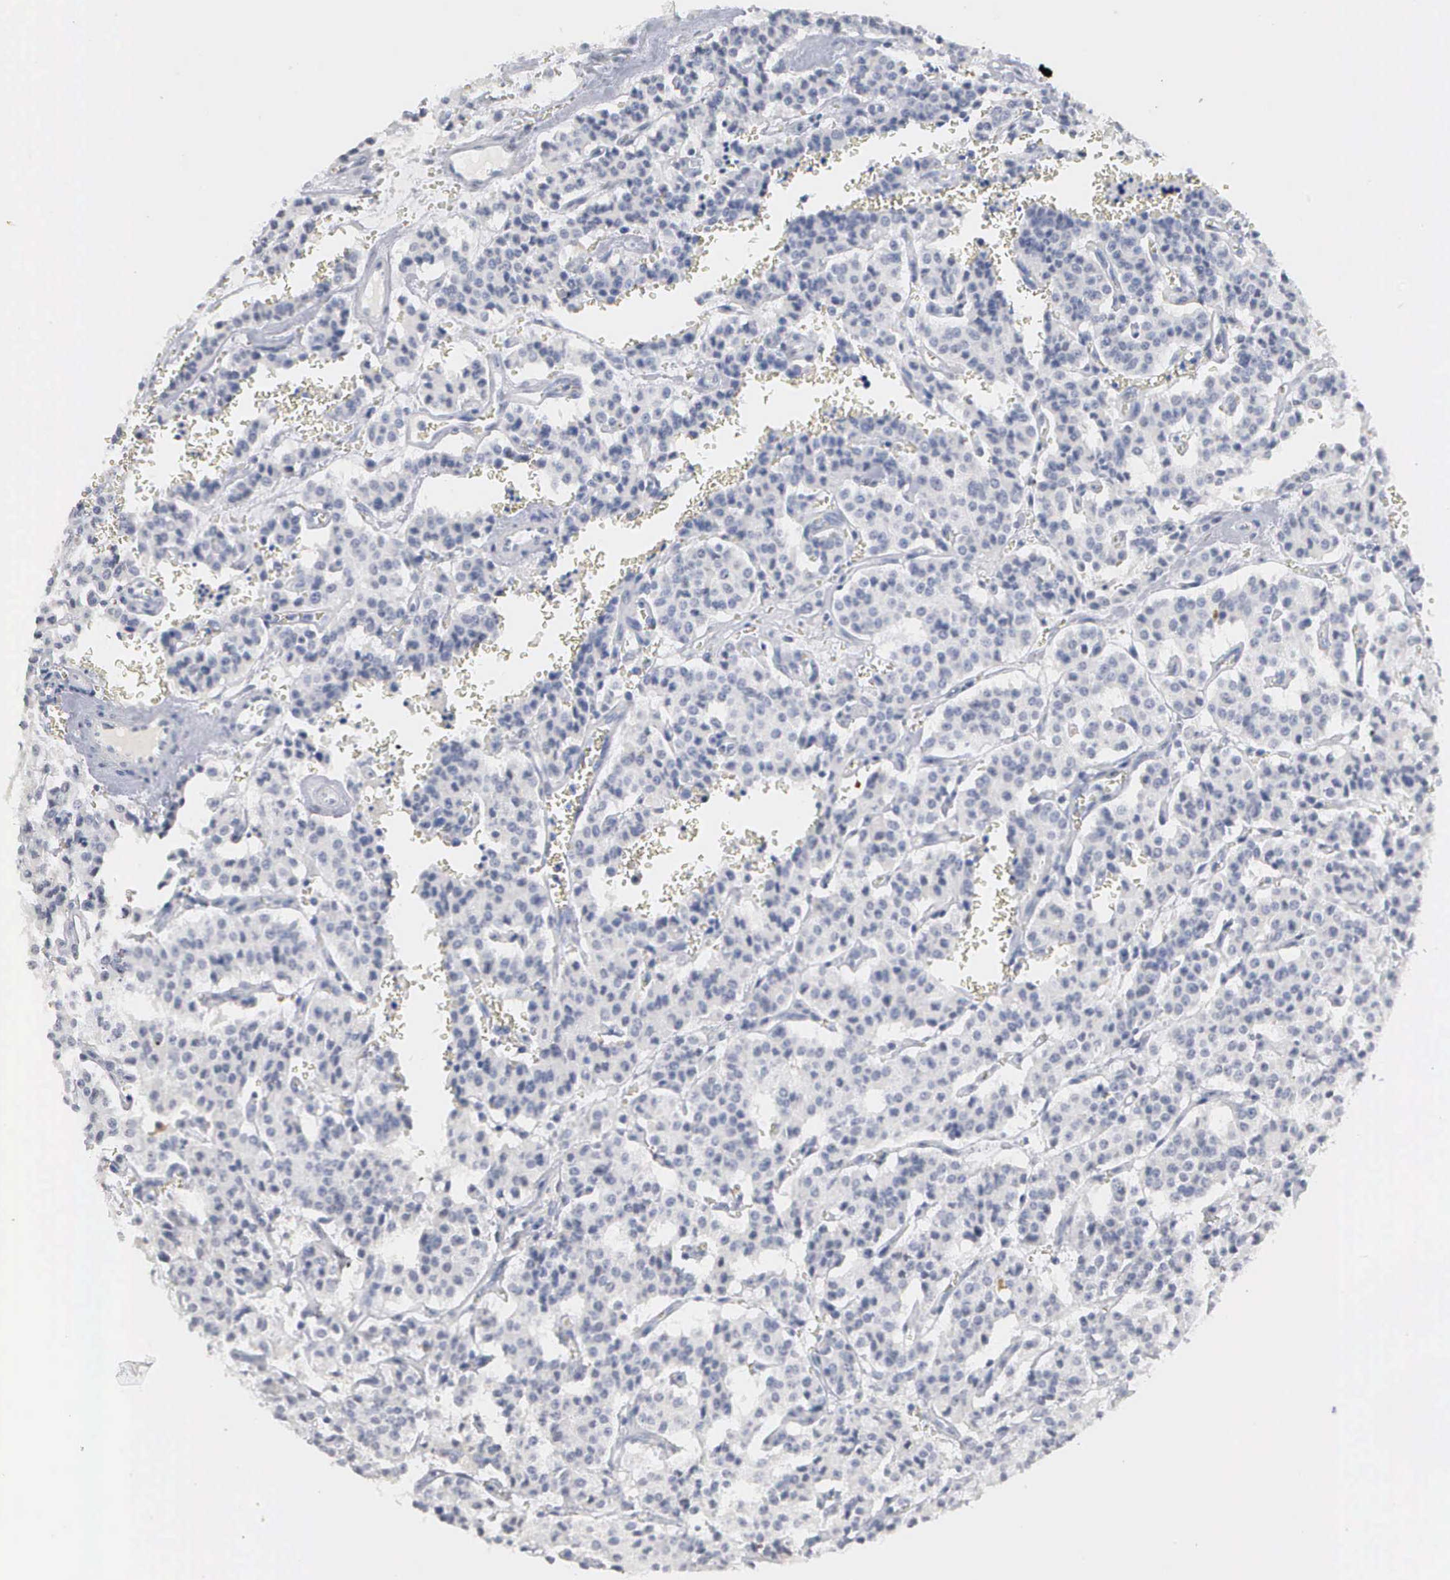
{"staining": {"intensity": "negative", "quantity": "none", "location": "none"}, "tissue": "carcinoid", "cell_type": "Tumor cells", "image_type": "cancer", "snomed": [{"axis": "morphology", "description": "Carcinoid, malignant, NOS"}, {"axis": "topography", "description": "Bronchus"}], "caption": "Human carcinoid stained for a protein using immunohistochemistry (IHC) displays no expression in tumor cells.", "gene": "ASPHD2", "patient": {"sex": "male", "age": 55}}